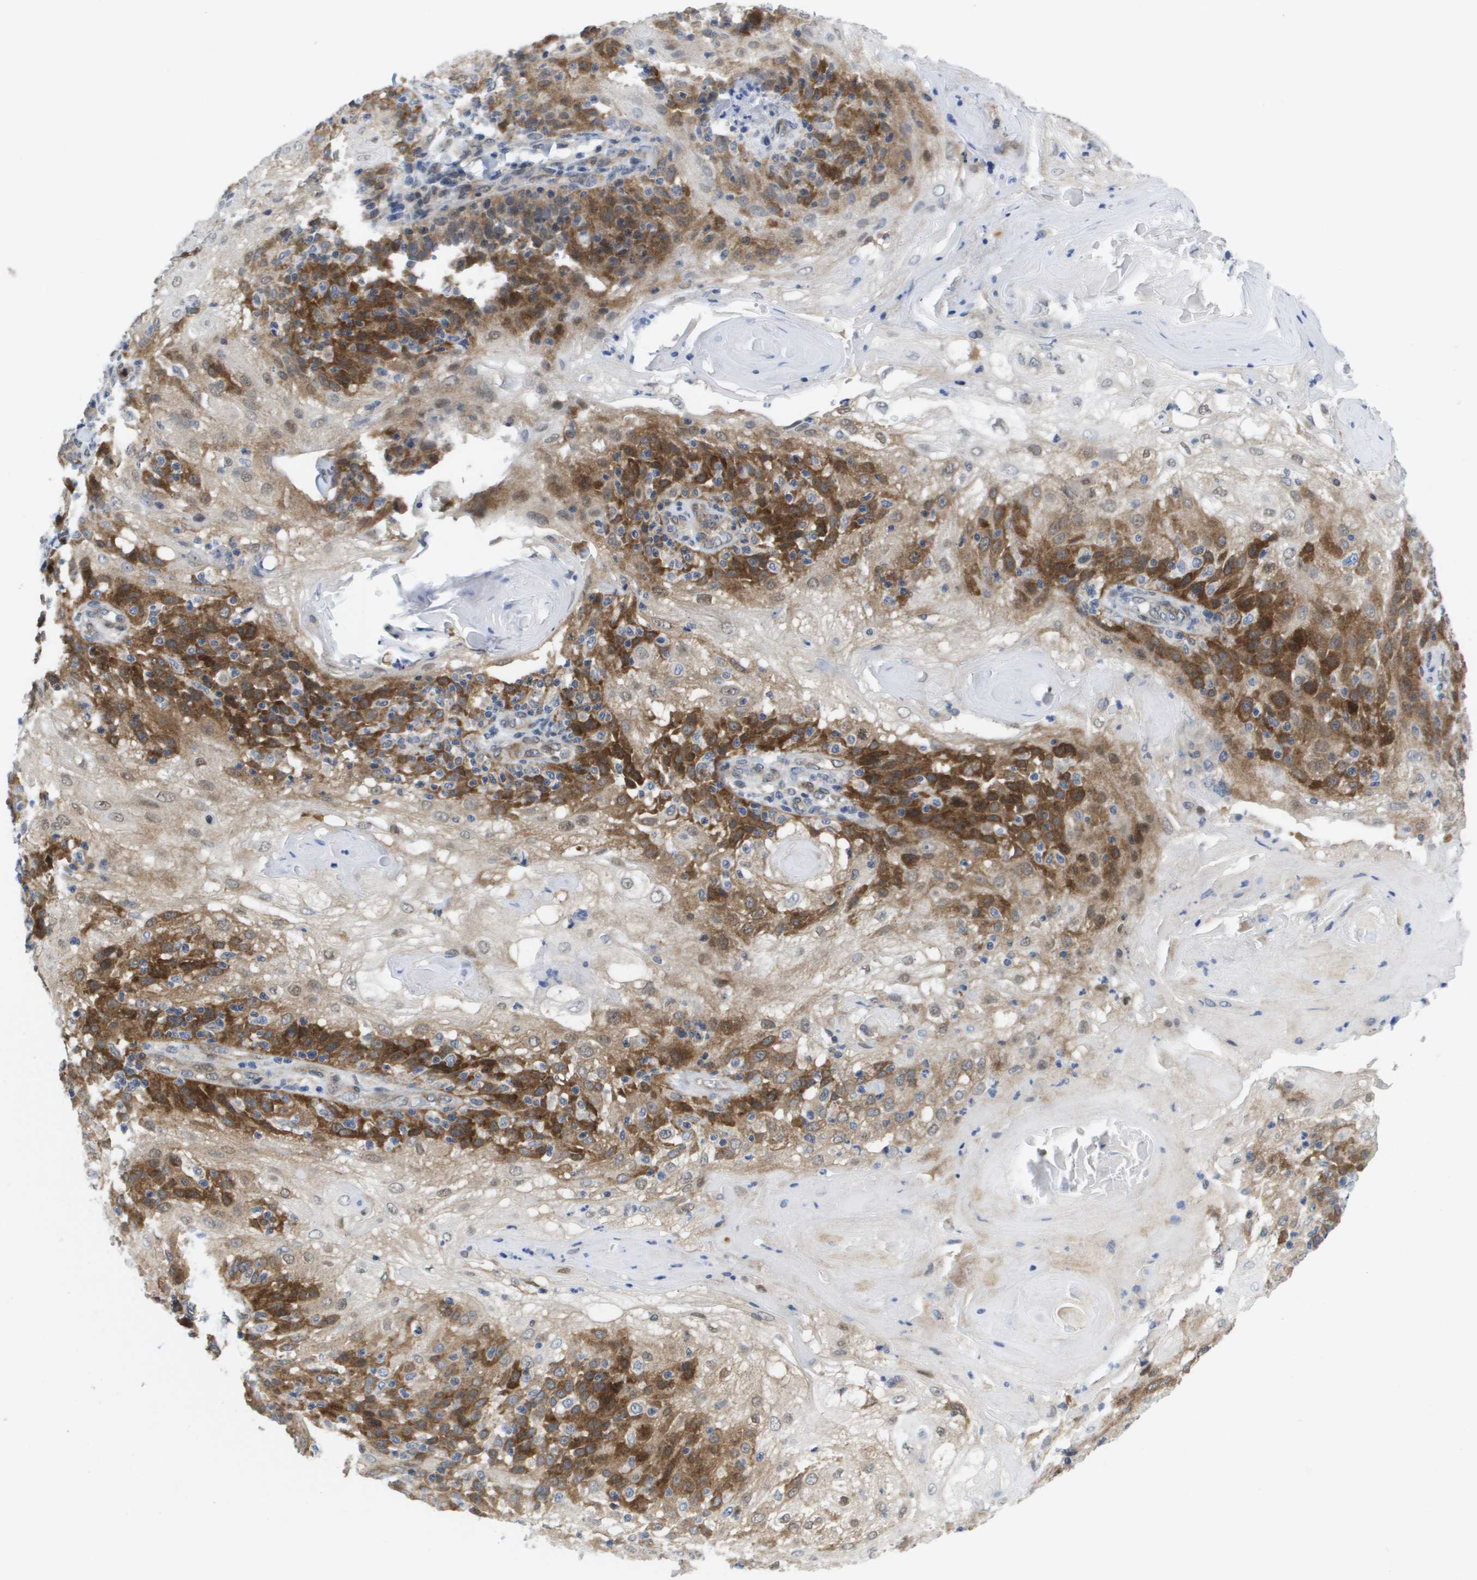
{"staining": {"intensity": "strong", "quantity": "25%-75%", "location": "cytoplasmic/membranous"}, "tissue": "skin cancer", "cell_type": "Tumor cells", "image_type": "cancer", "snomed": [{"axis": "morphology", "description": "Normal tissue, NOS"}, {"axis": "morphology", "description": "Squamous cell carcinoma, NOS"}, {"axis": "topography", "description": "Skin"}], "caption": "There is high levels of strong cytoplasmic/membranous expression in tumor cells of skin cancer, as demonstrated by immunohistochemical staining (brown color).", "gene": "FKBP4", "patient": {"sex": "female", "age": 83}}